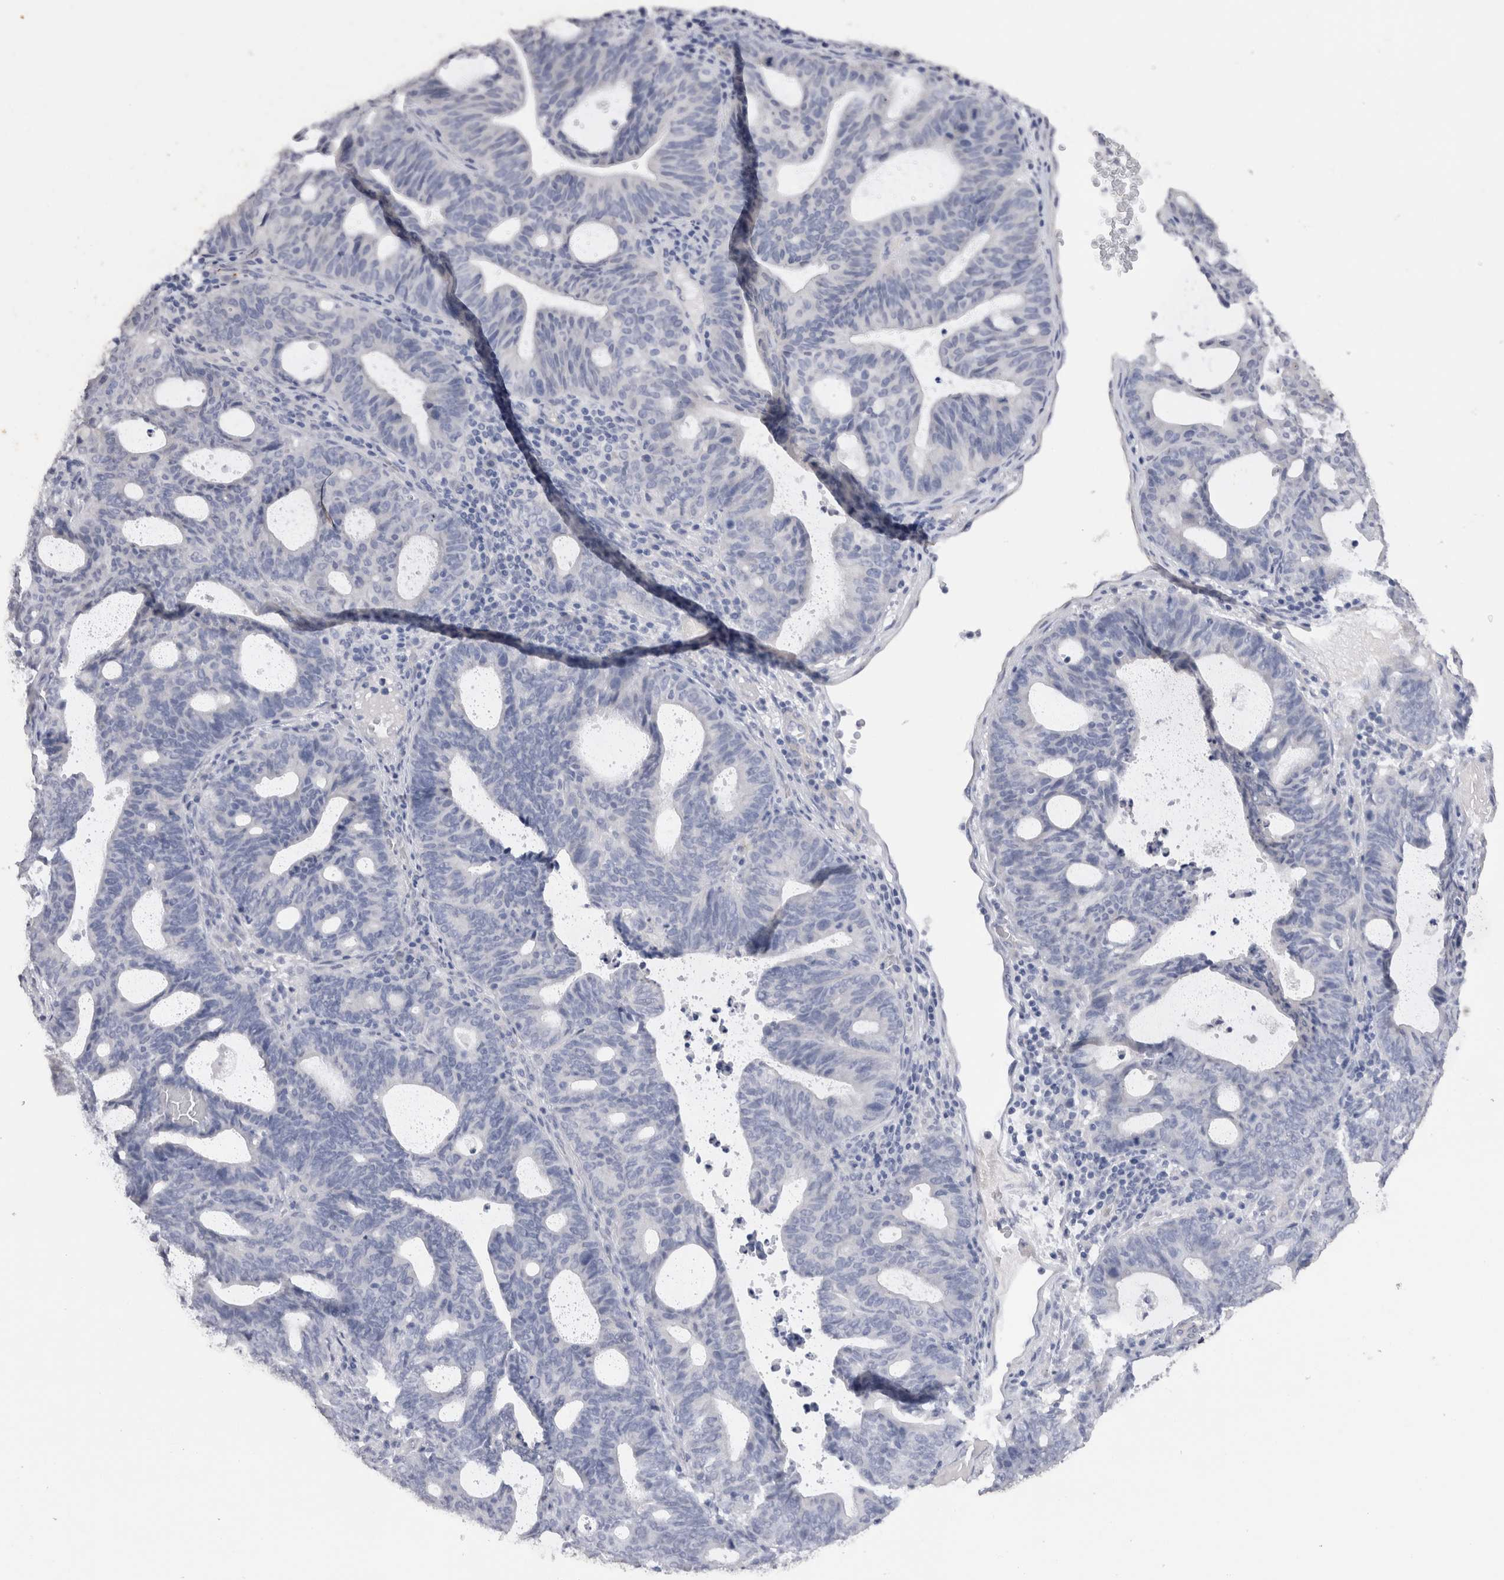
{"staining": {"intensity": "negative", "quantity": "none", "location": "none"}, "tissue": "endometrial cancer", "cell_type": "Tumor cells", "image_type": "cancer", "snomed": [{"axis": "morphology", "description": "Adenocarcinoma, NOS"}, {"axis": "topography", "description": "Uterus"}], "caption": "This is an immunohistochemistry (IHC) photomicrograph of endometrial cancer (adenocarcinoma). There is no staining in tumor cells.", "gene": "CDH6", "patient": {"sex": "female", "age": 83}}